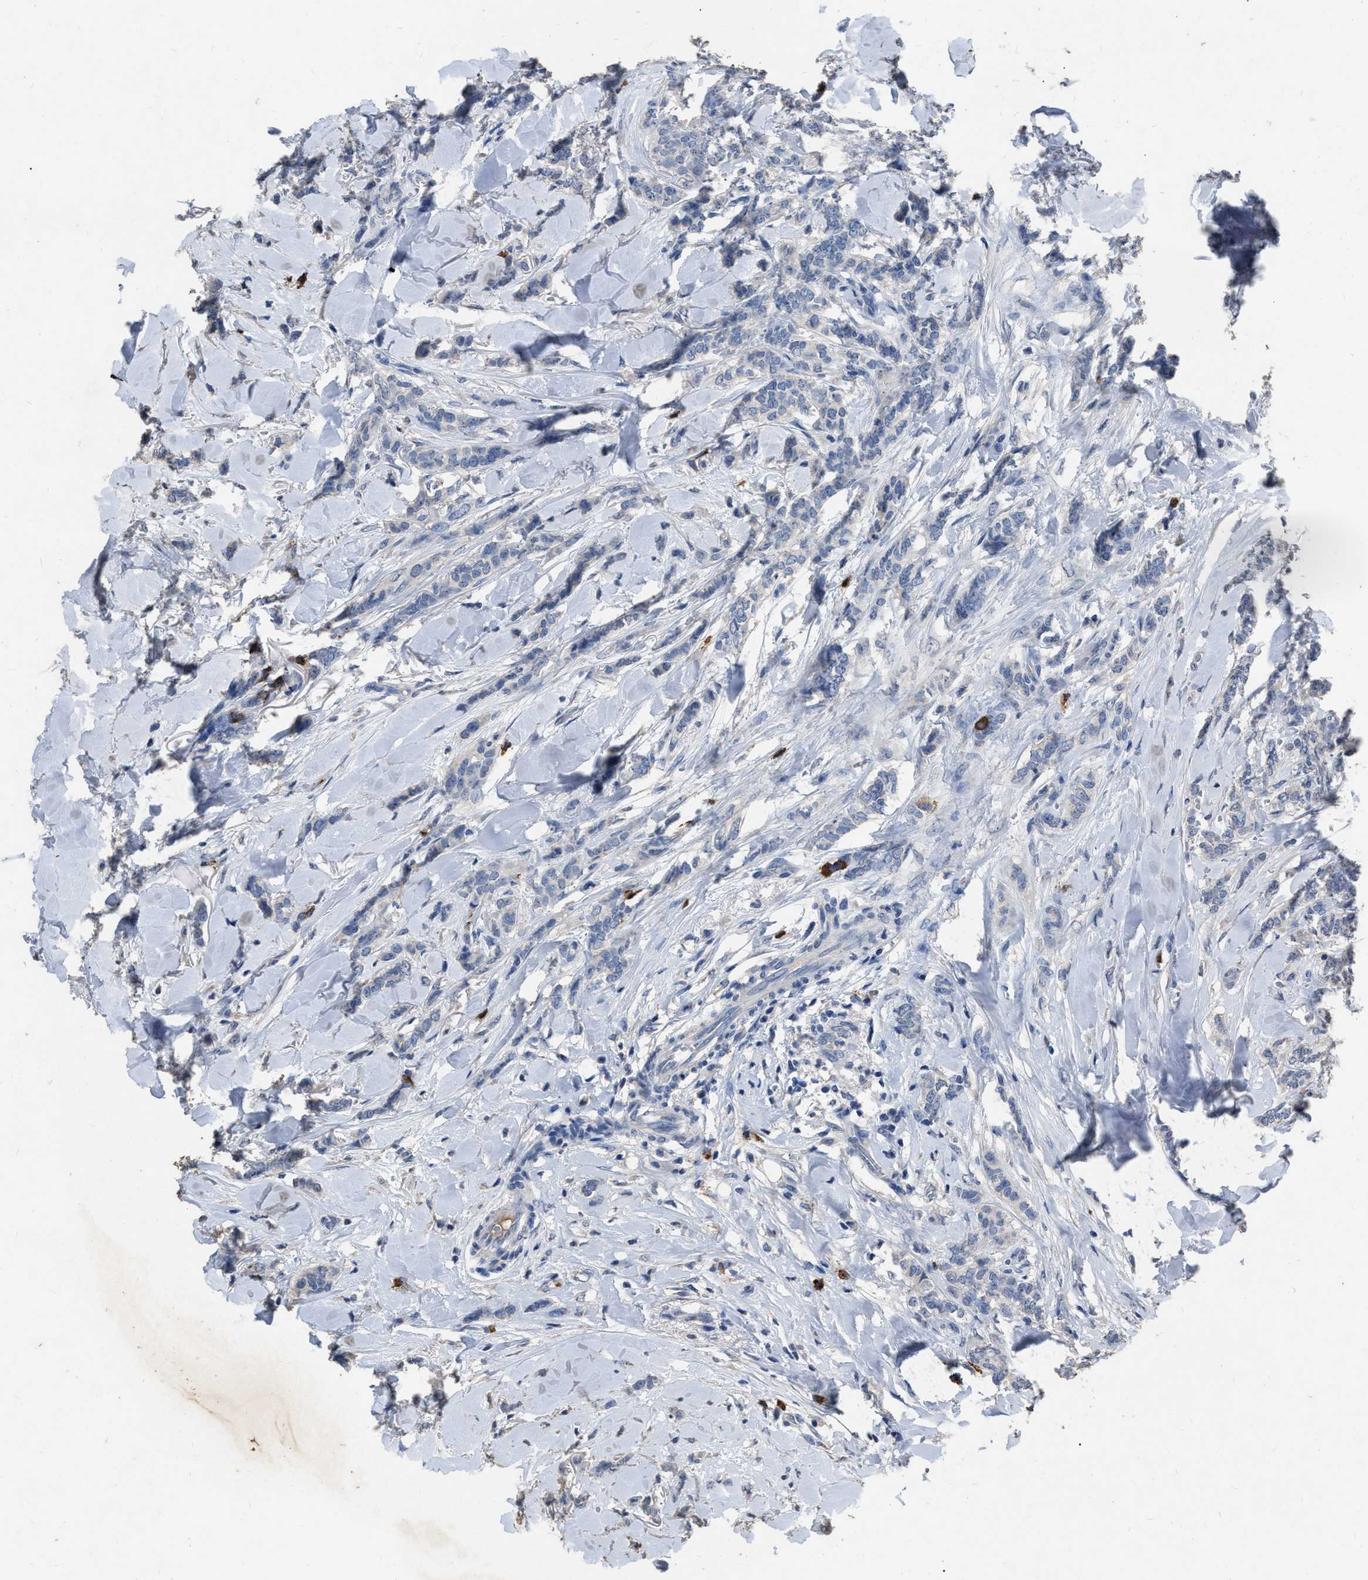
{"staining": {"intensity": "negative", "quantity": "none", "location": "none"}, "tissue": "breast cancer", "cell_type": "Tumor cells", "image_type": "cancer", "snomed": [{"axis": "morphology", "description": "Lobular carcinoma"}, {"axis": "topography", "description": "Skin"}, {"axis": "topography", "description": "Breast"}], "caption": "Immunohistochemistry histopathology image of human breast cancer stained for a protein (brown), which exhibits no staining in tumor cells.", "gene": "HABP2", "patient": {"sex": "female", "age": 46}}